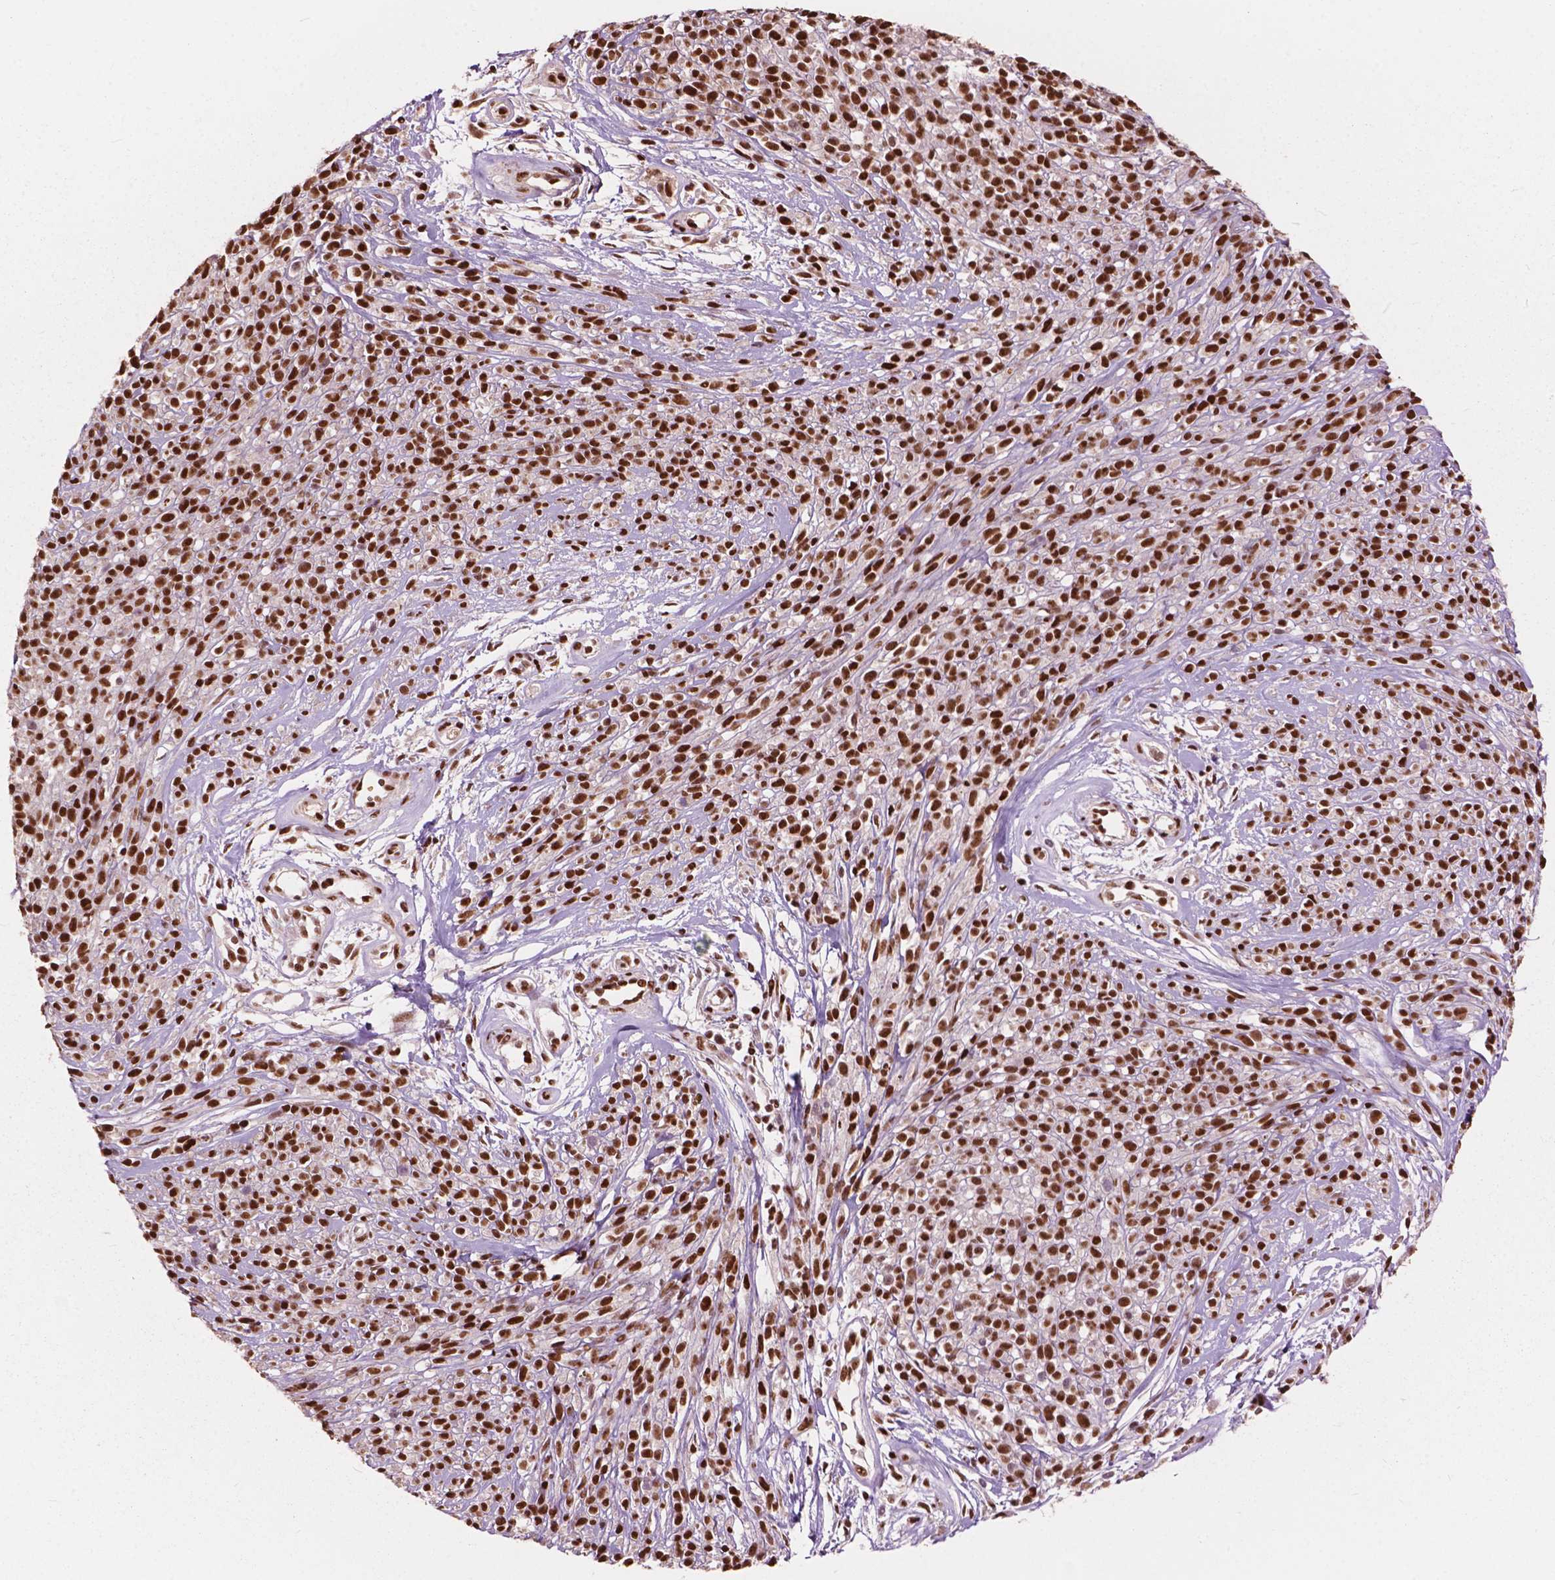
{"staining": {"intensity": "strong", "quantity": ">75%", "location": "nuclear"}, "tissue": "melanoma", "cell_type": "Tumor cells", "image_type": "cancer", "snomed": [{"axis": "morphology", "description": "Malignant melanoma, NOS"}, {"axis": "topography", "description": "Skin"}, {"axis": "topography", "description": "Skin of trunk"}], "caption": "Melanoma stained for a protein (brown) demonstrates strong nuclear positive positivity in about >75% of tumor cells.", "gene": "ANP32B", "patient": {"sex": "male", "age": 74}}